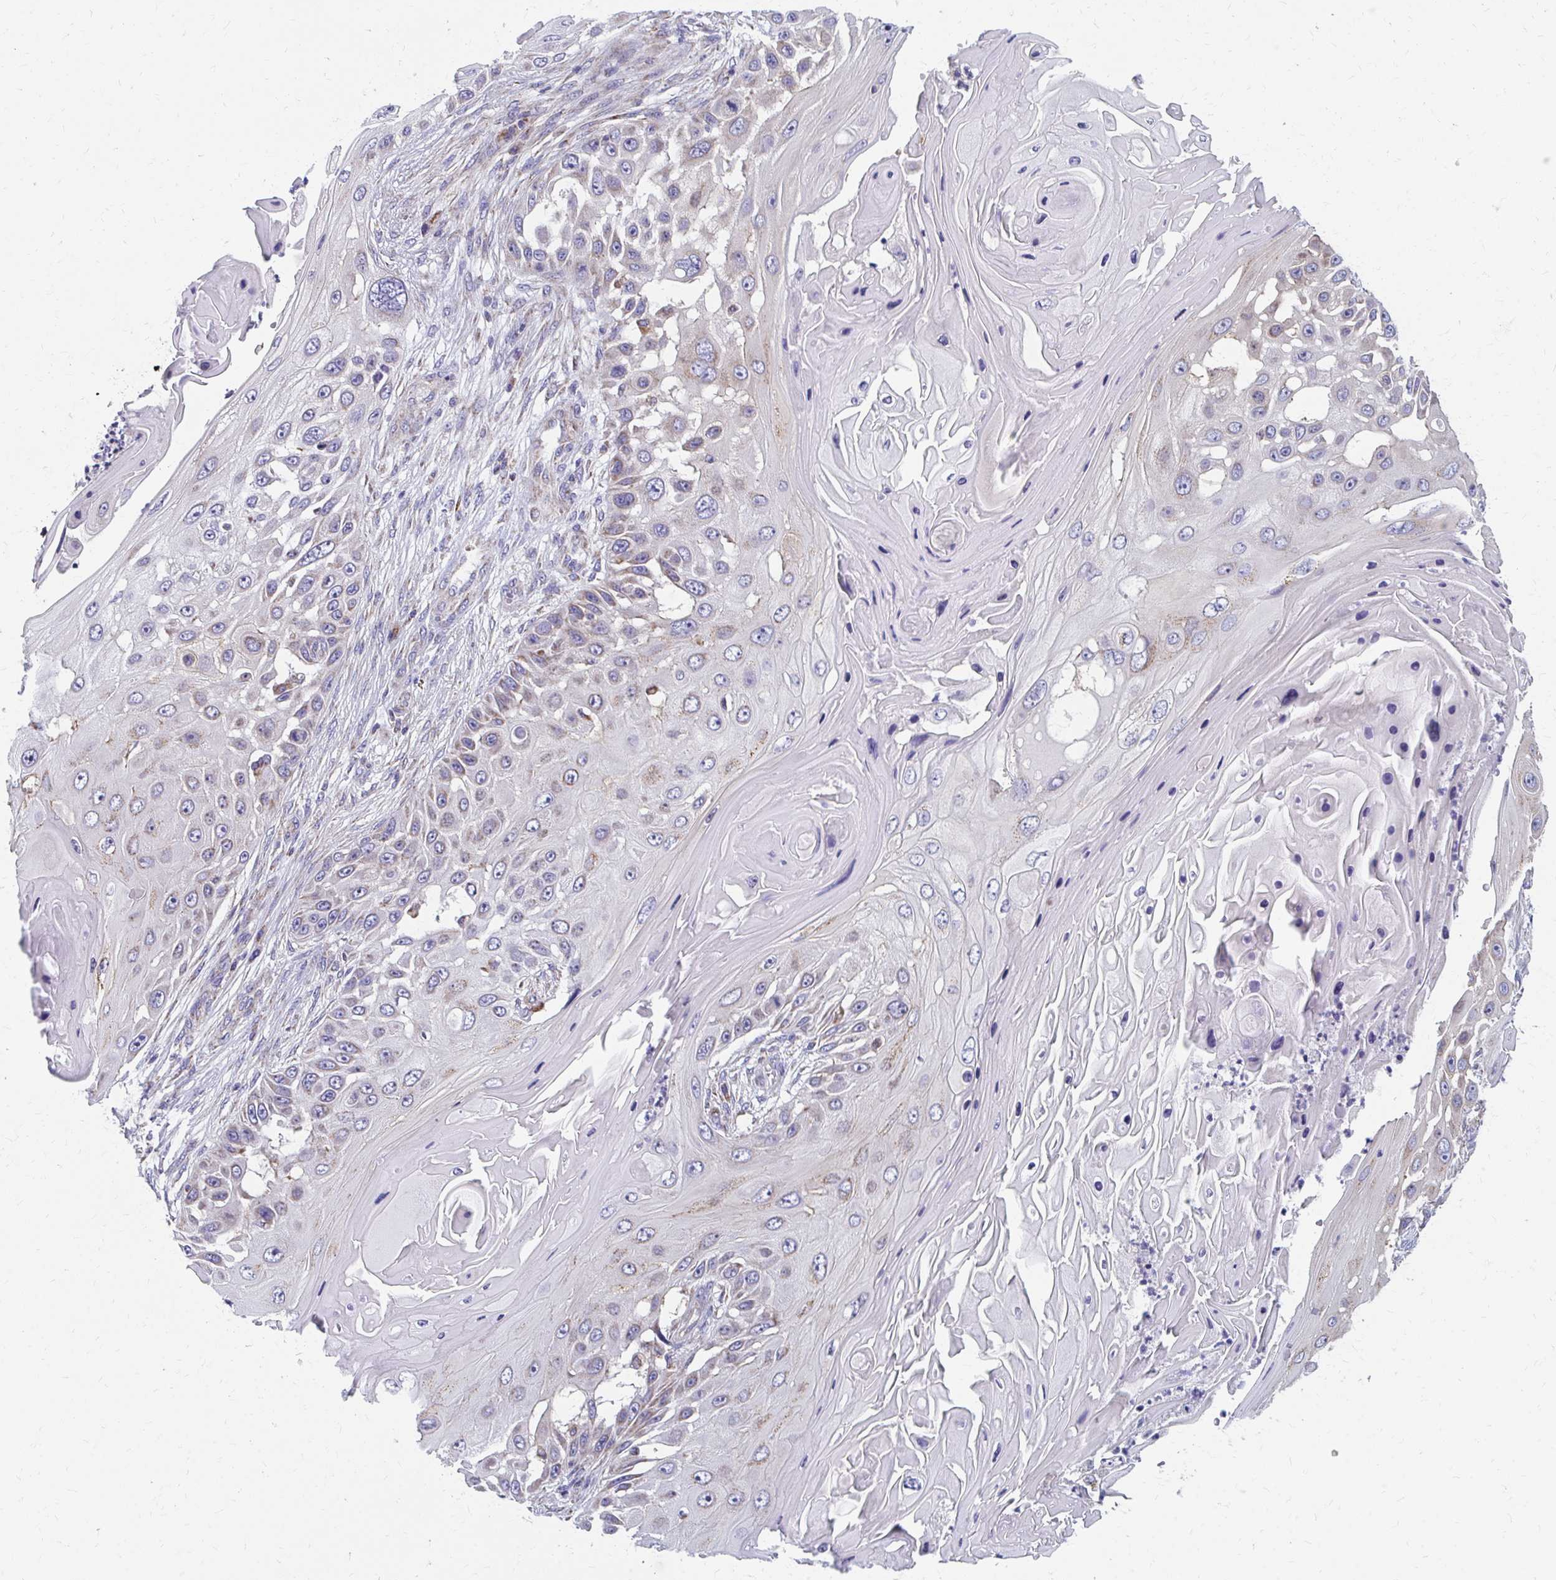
{"staining": {"intensity": "weak", "quantity": "<25%", "location": "cytoplasmic/membranous"}, "tissue": "skin cancer", "cell_type": "Tumor cells", "image_type": "cancer", "snomed": [{"axis": "morphology", "description": "Squamous cell carcinoma, NOS"}, {"axis": "topography", "description": "Skin"}], "caption": "DAB (3,3'-diaminobenzidine) immunohistochemical staining of human skin cancer demonstrates no significant positivity in tumor cells.", "gene": "RCC1L", "patient": {"sex": "female", "age": 44}}